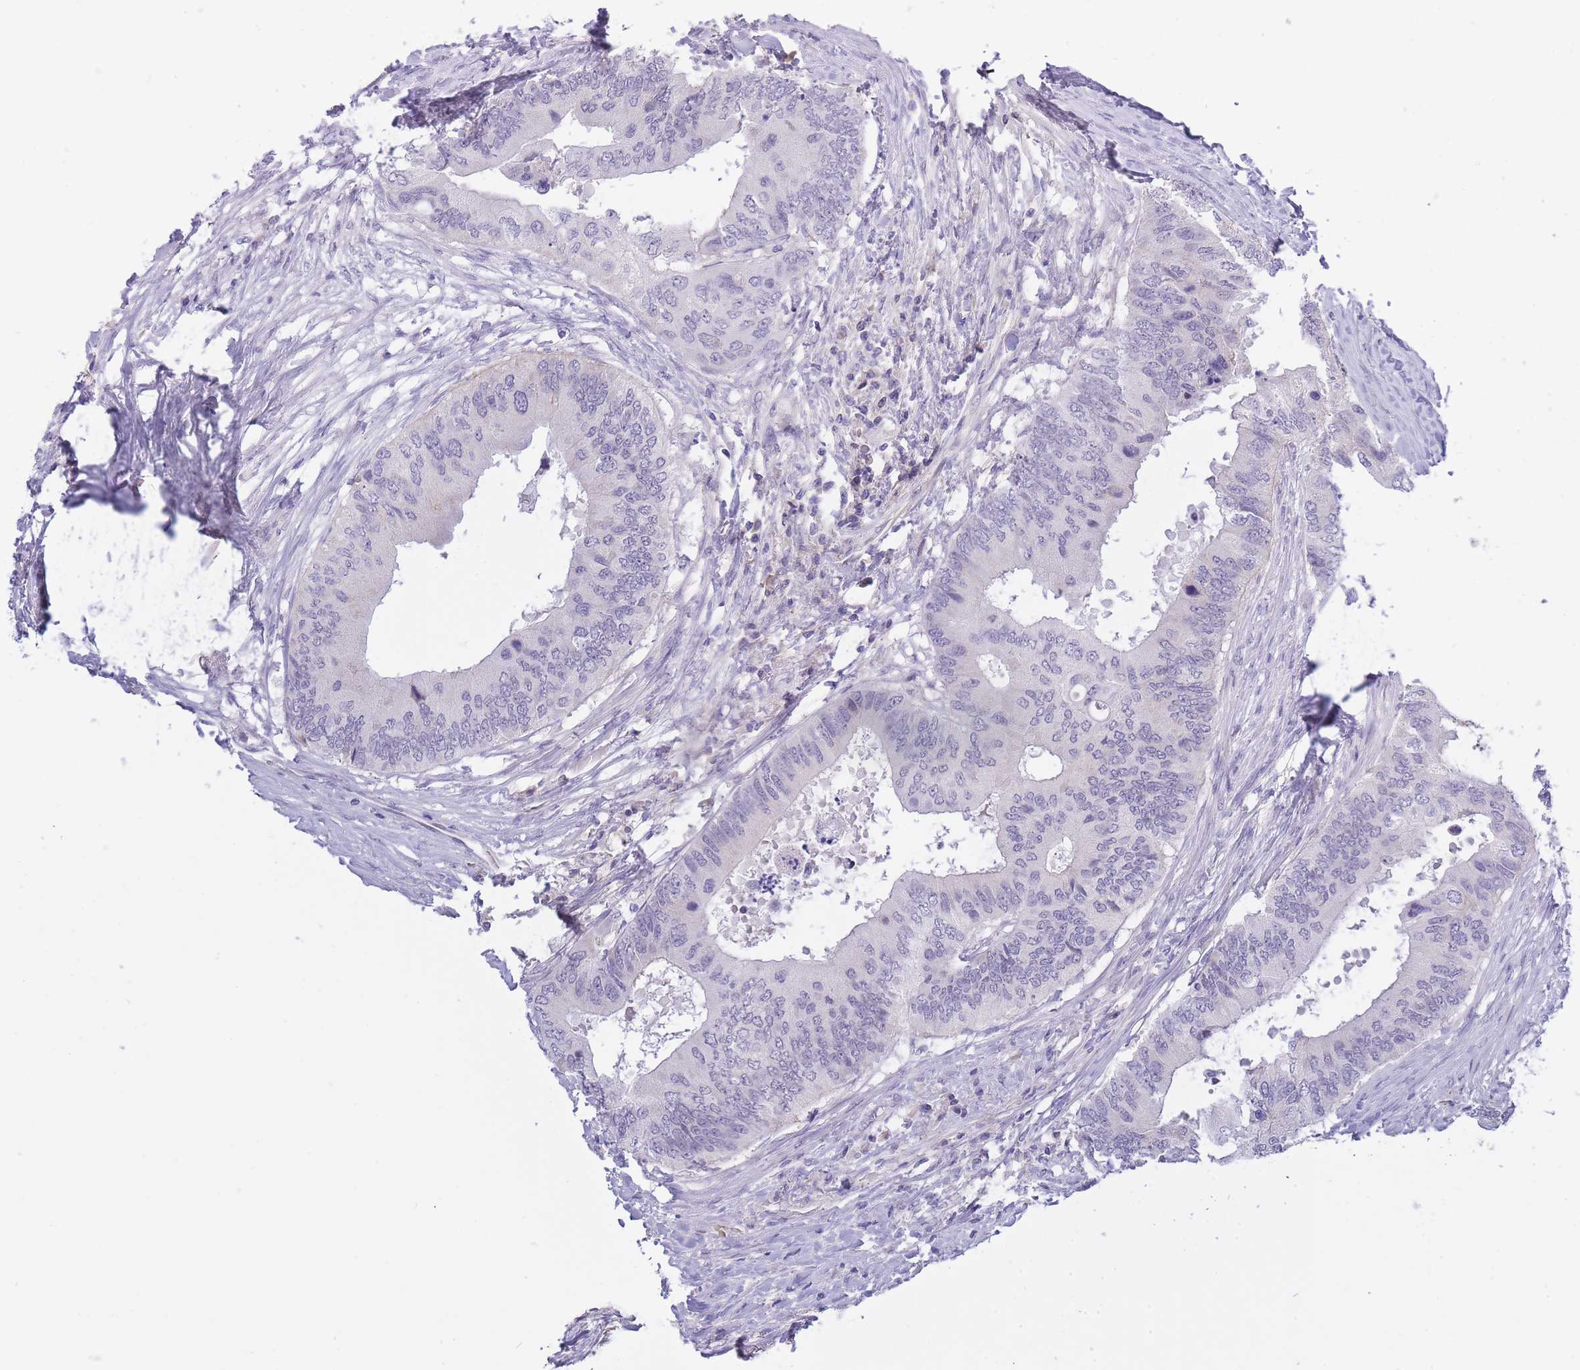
{"staining": {"intensity": "negative", "quantity": "none", "location": "none"}, "tissue": "colorectal cancer", "cell_type": "Tumor cells", "image_type": "cancer", "snomed": [{"axis": "morphology", "description": "Adenocarcinoma, NOS"}, {"axis": "topography", "description": "Colon"}], "caption": "Immunohistochemistry of human colorectal adenocarcinoma reveals no staining in tumor cells.", "gene": "PRR23B", "patient": {"sex": "male", "age": 71}}